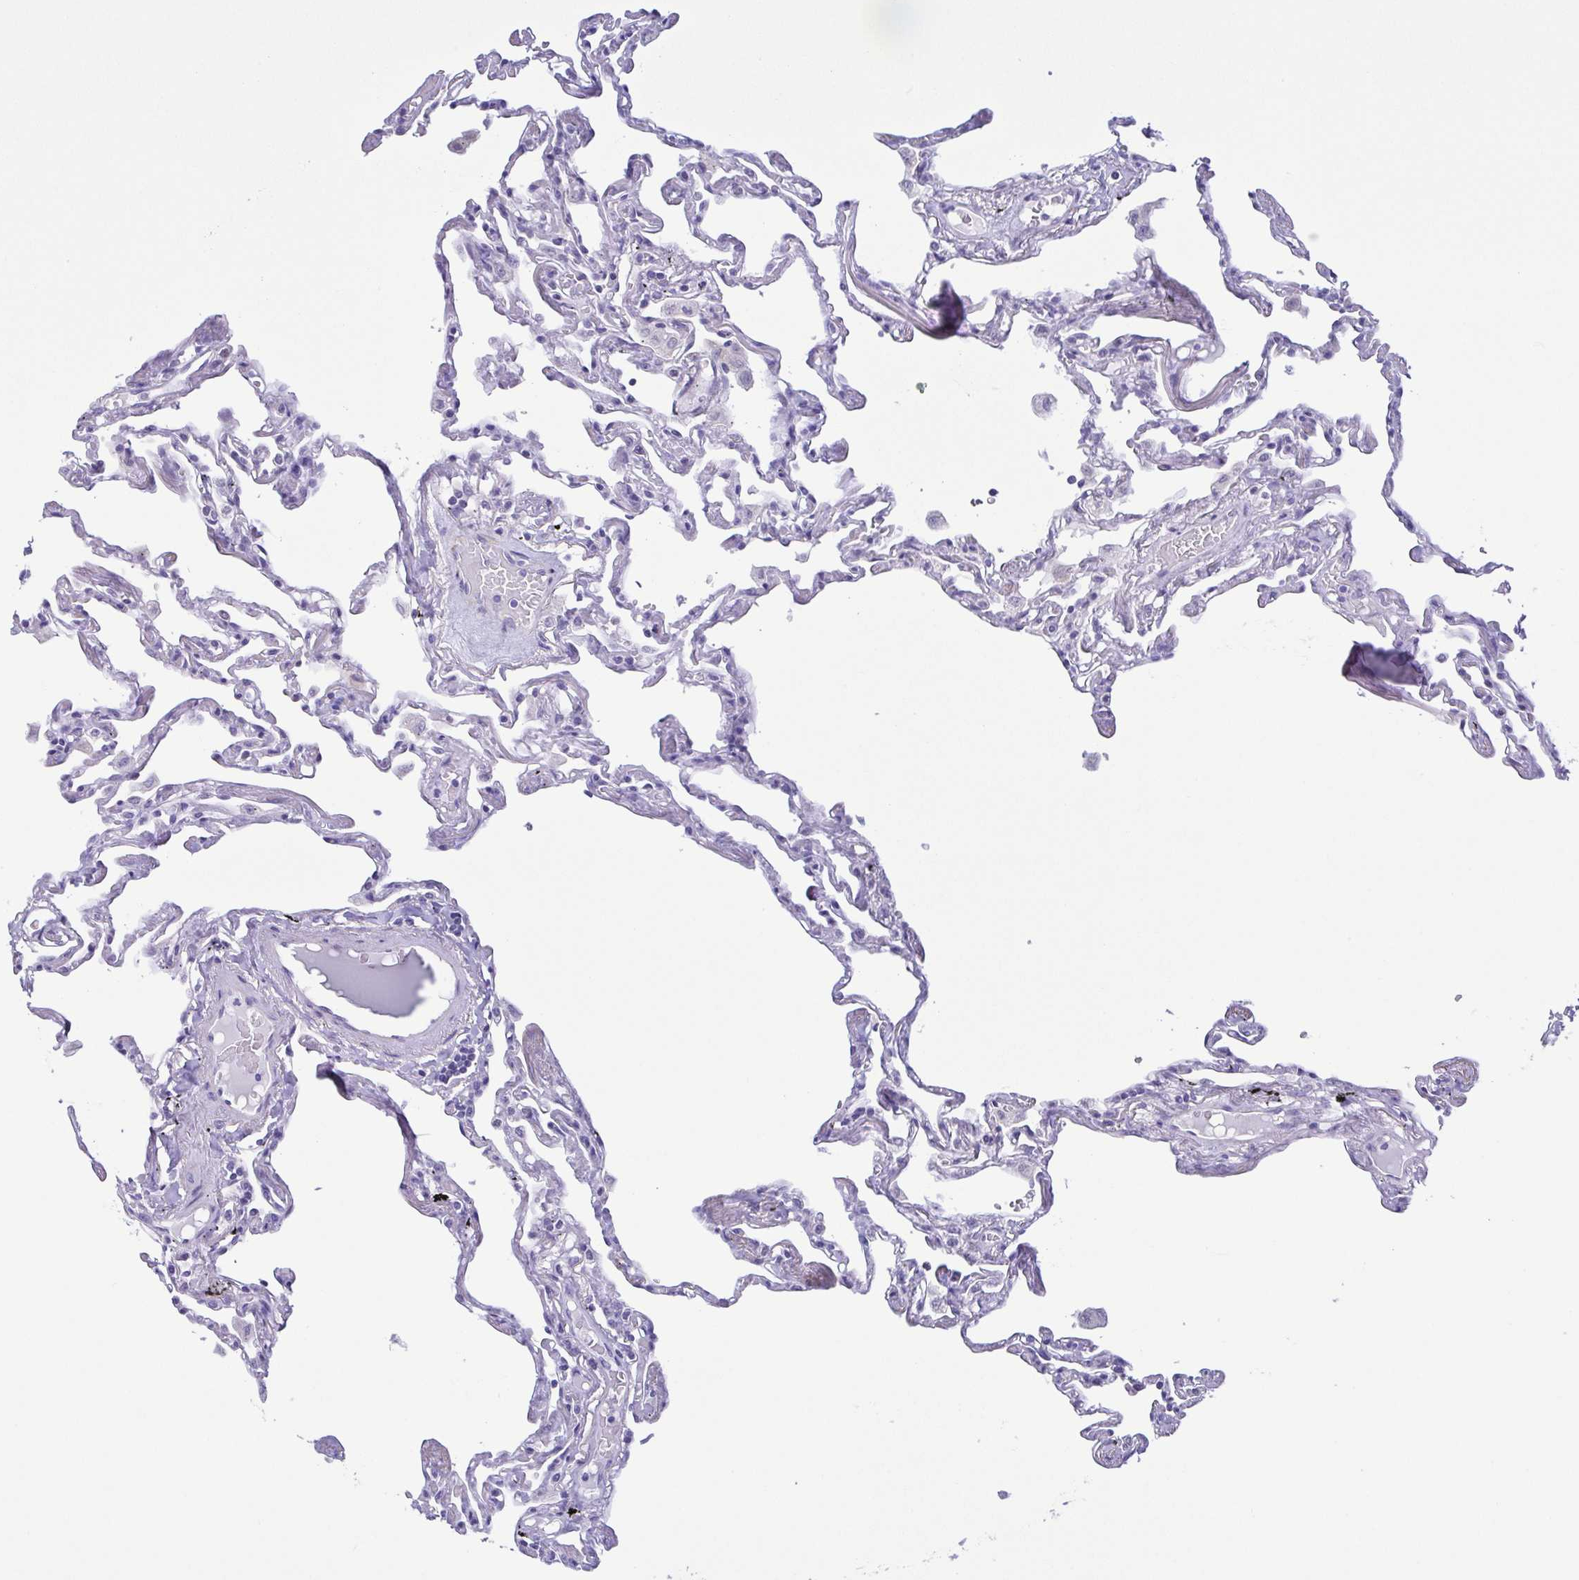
{"staining": {"intensity": "negative", "quantity": "none", "location": "none"}, "tissue": "lung", "cell_type": "Alveolar cells", "image_type": "normal", "snomed": [{"axis": "morphology", "description": "Normal tissue, NOS"}, {"axis": "topography", "description": "Lung"}], "caption": "Immunohistochemistry (IHC) histopathology image of benign lung: lung stained with DAB (3,3'-diaminobenzidine) exhibits no significant protein positivity in alveolar cells.", "gene": "MYL7", "patient": {"sex": "female", "age": 67}}